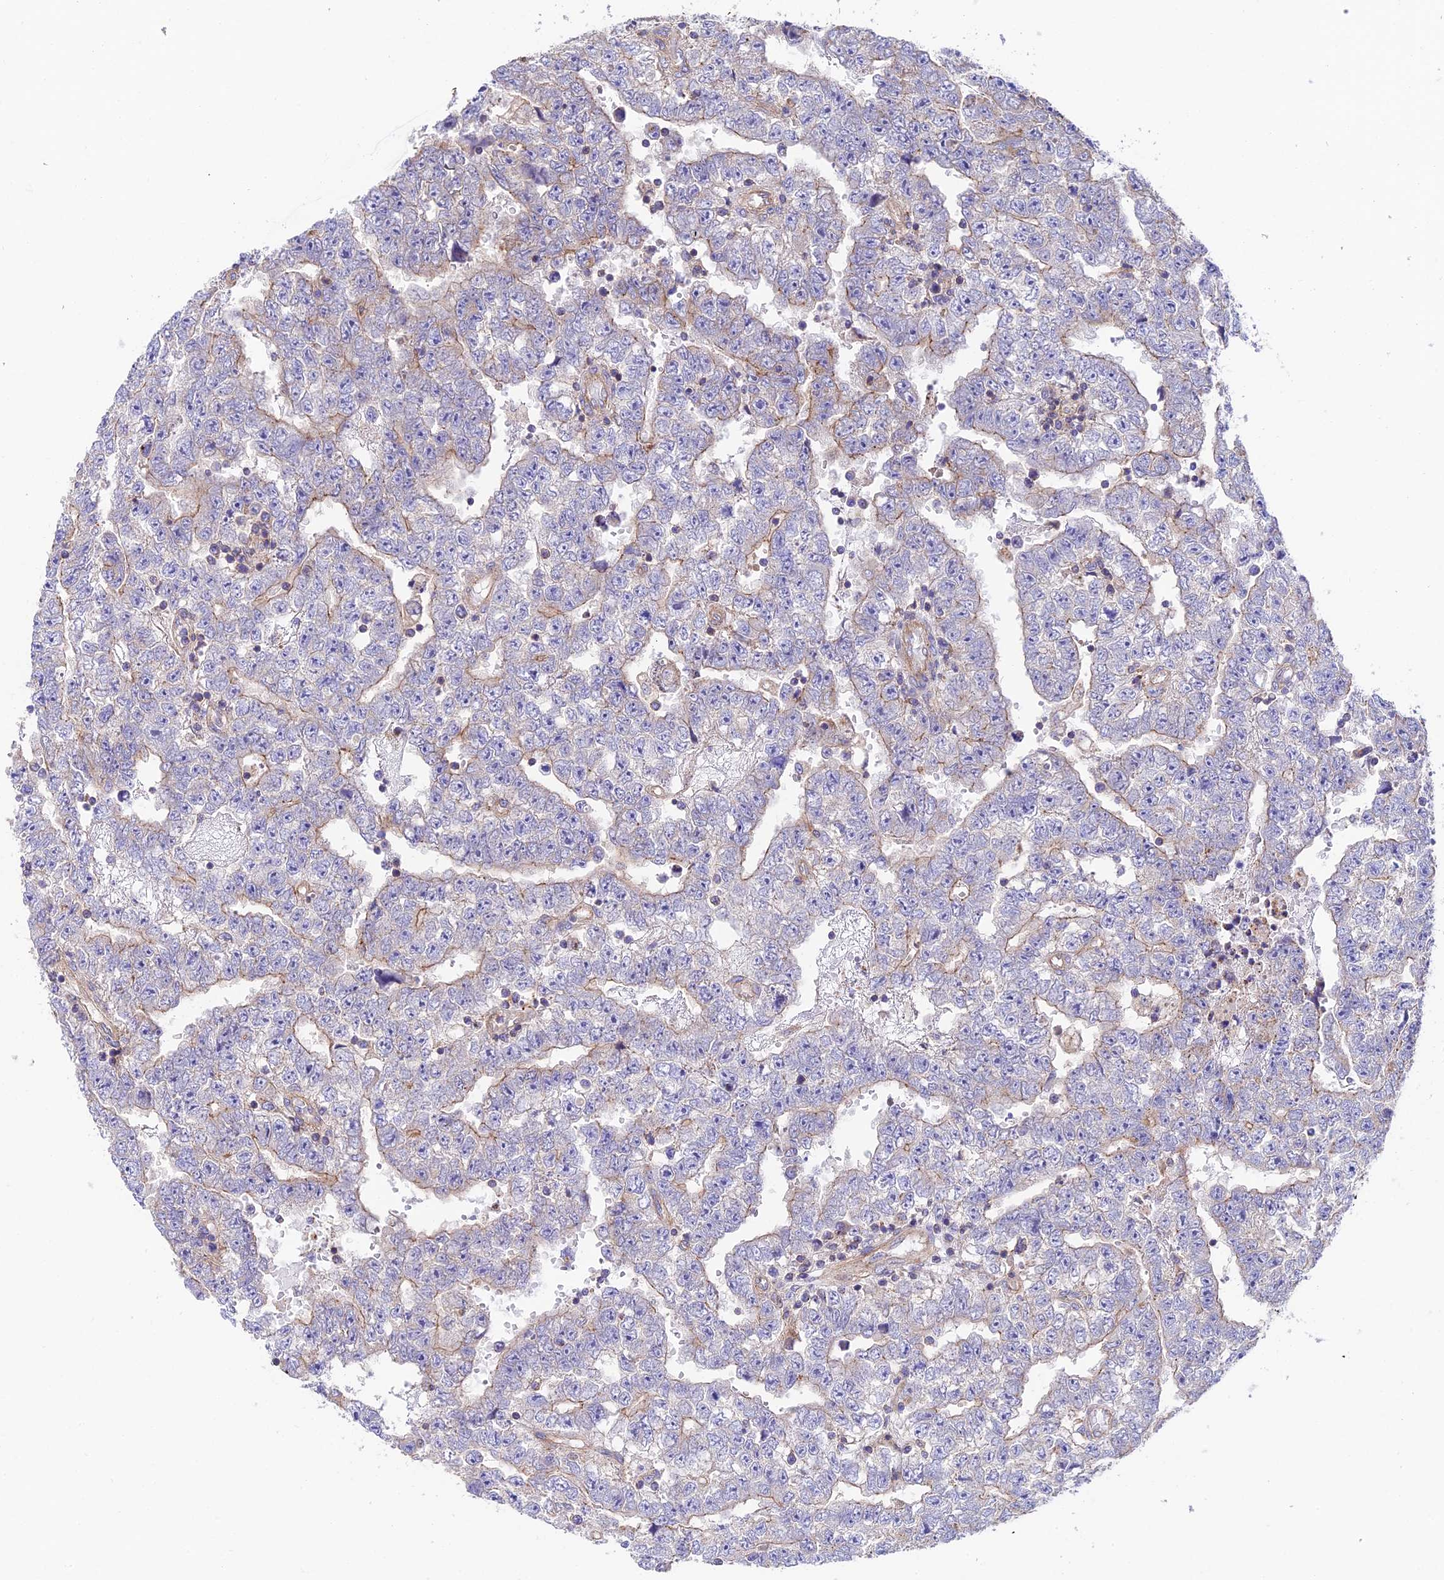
{"staining": {"intensity": "moderate", "quantity": "<25%", "location": "cytoplasmic/membranous"}, "tissue": "testis cancer", "cell_type": "Tumor cells", "image_type": "cancer", "snomed": [{"axis": "morphology", "description": "Carcinoma, Embryonal, NOS"}, {"axis": "topography", "description": "Testis"}], "caption": "Protein staining reveals moderate cytoplasmic/membranous staining in about <25% of tumor cells in testis cancer.", "gene": "QRFP", "patient": {"sex": "male", "age": 25}}